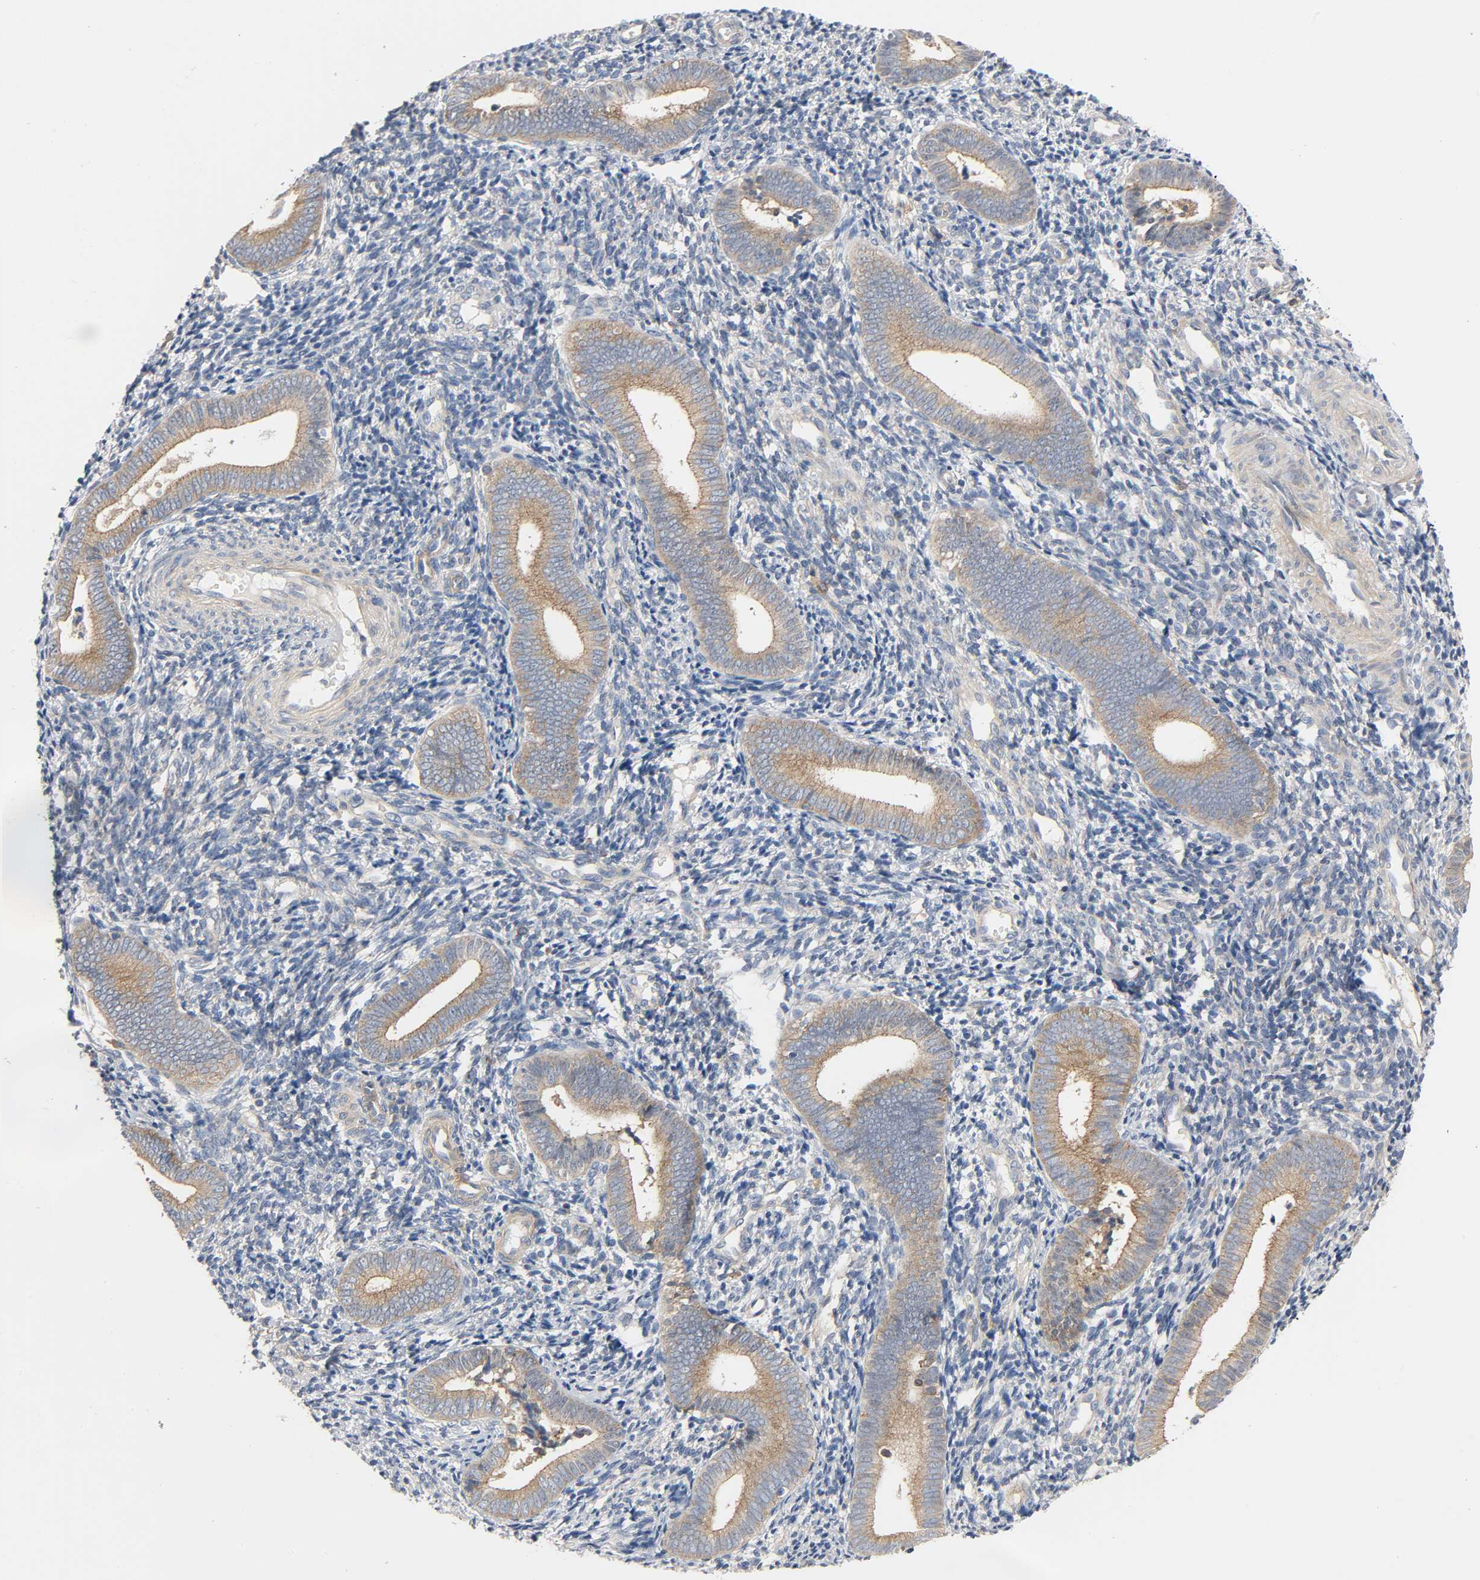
{"staining": {"intensity": "moderate", "quantity": "25%-75%", "location": "cytoplasmic/membranous"}, "tissue": "endometrium", "cell_type": "Cells in endometrial stroma", "image_type": "normal", "snomed": [{"axis": "morphology", "description": "Normal tissue, NOS"}, {"axis": "topography", "description": "Uterus"}, {"axis": "topography", "description": "Endometrium"}], "caption": "Normal endometrium was stained to show a protein in brown. There is medium levels of moderate cytoplasmic/membranous positivity in about 25%-75% of cells in endometrial stroma.", "gene": "ARPC1A", "patient": {"sex": "female", "age": 33}}